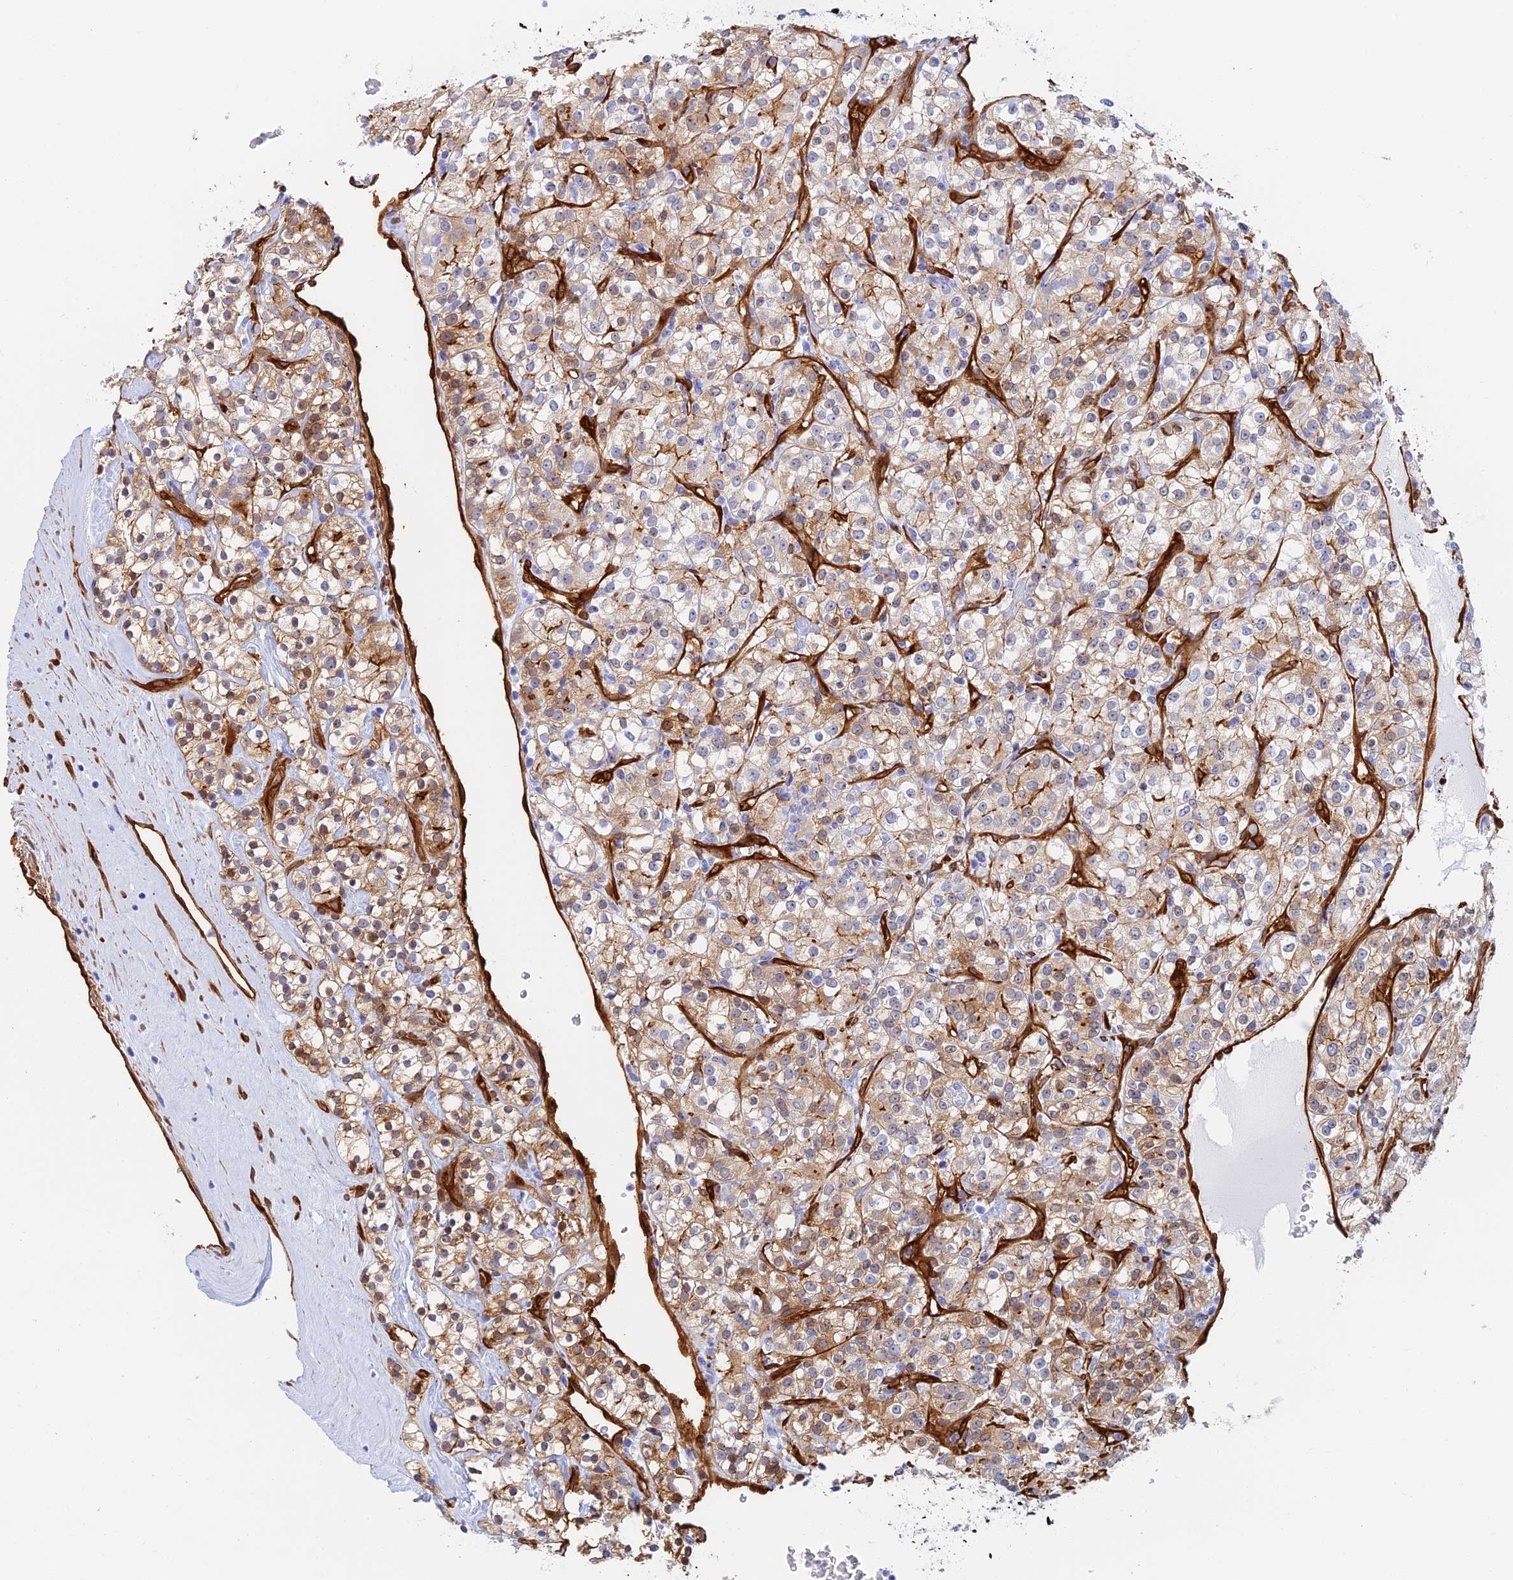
{"staining": {"intensity": "moderate", "quantity": "25%-75%", "location": "cytoplasmic/membranous"}, "tissue": "renal cancer", "cell_type": "Tumor cells", "image_type": "cancer", "snomed": [{"axis": "morphology", "description": "Adenocarcinoma, NOS"}, {"axis": "topography", "description": "Kidney"}], "caption": "Renal adenocarcinoma stained with DAB (3,3'-diaminobenzidine) immunohistochemistry exhibits medium levels of moderate cytoplasmic/membranous positivity in approximately 25%-75% of tumor cells. (brown staining indicates protein expression, while blue staining denotes nuclei).", "gene": "CRIP2", "patient": {"sex": "male", "age": 77}}